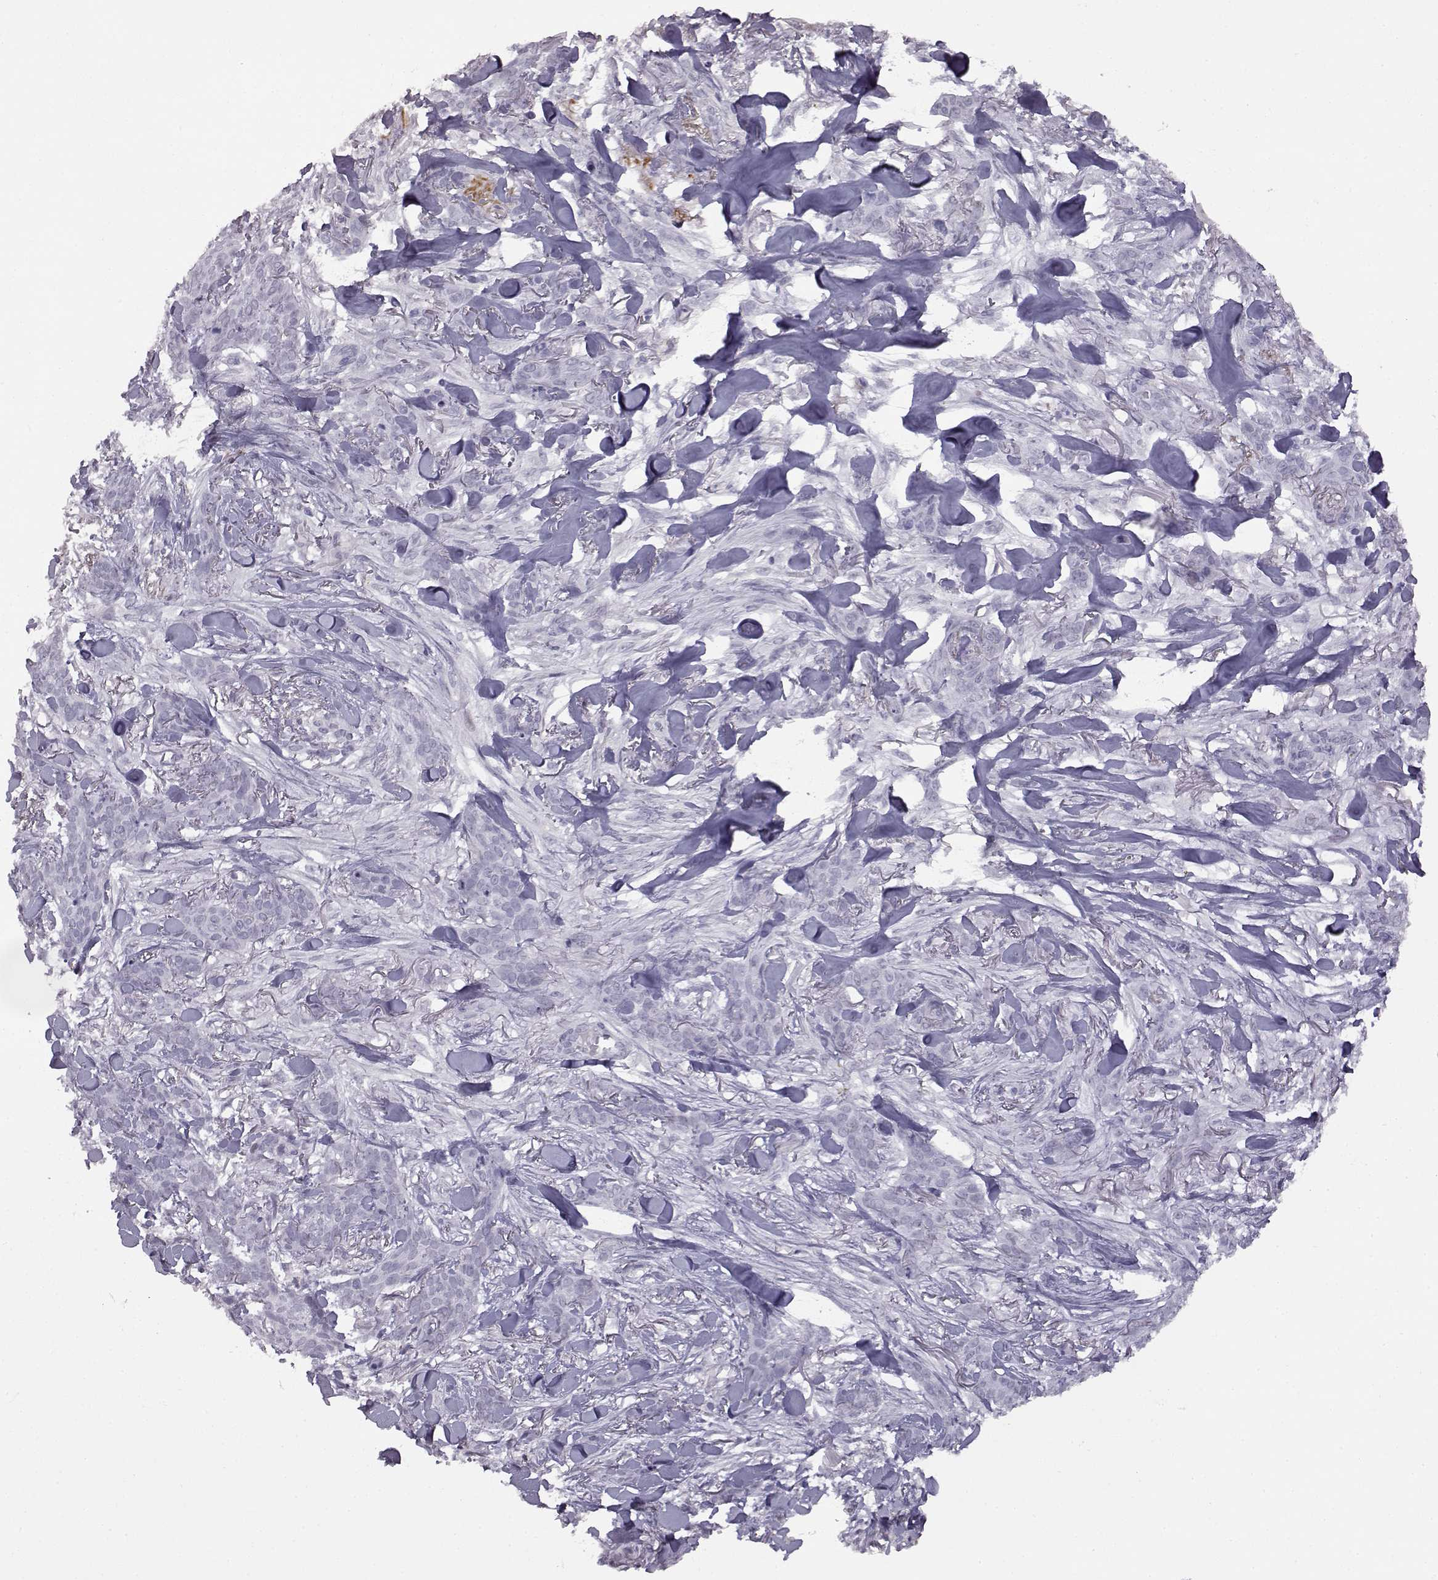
{"staining": {"intensity": "negative", "quantity": "none", "location": "none"}, "tissue": "skin cancer", "cell_type": "Tumor cells", "image_type": "cancer", "snomed": [{"axis": "morphology", "description": "Basal cell carcinoma"}, {"axis": "topography", "description": "Skin"}], "caption": "A histopathology image of skin cancer (basal cell carcinoma) stained for a protein exhibits no brown staining in tumor cells.", "gene": "VGF", "patient": {"sex": "female", "age": 61}}